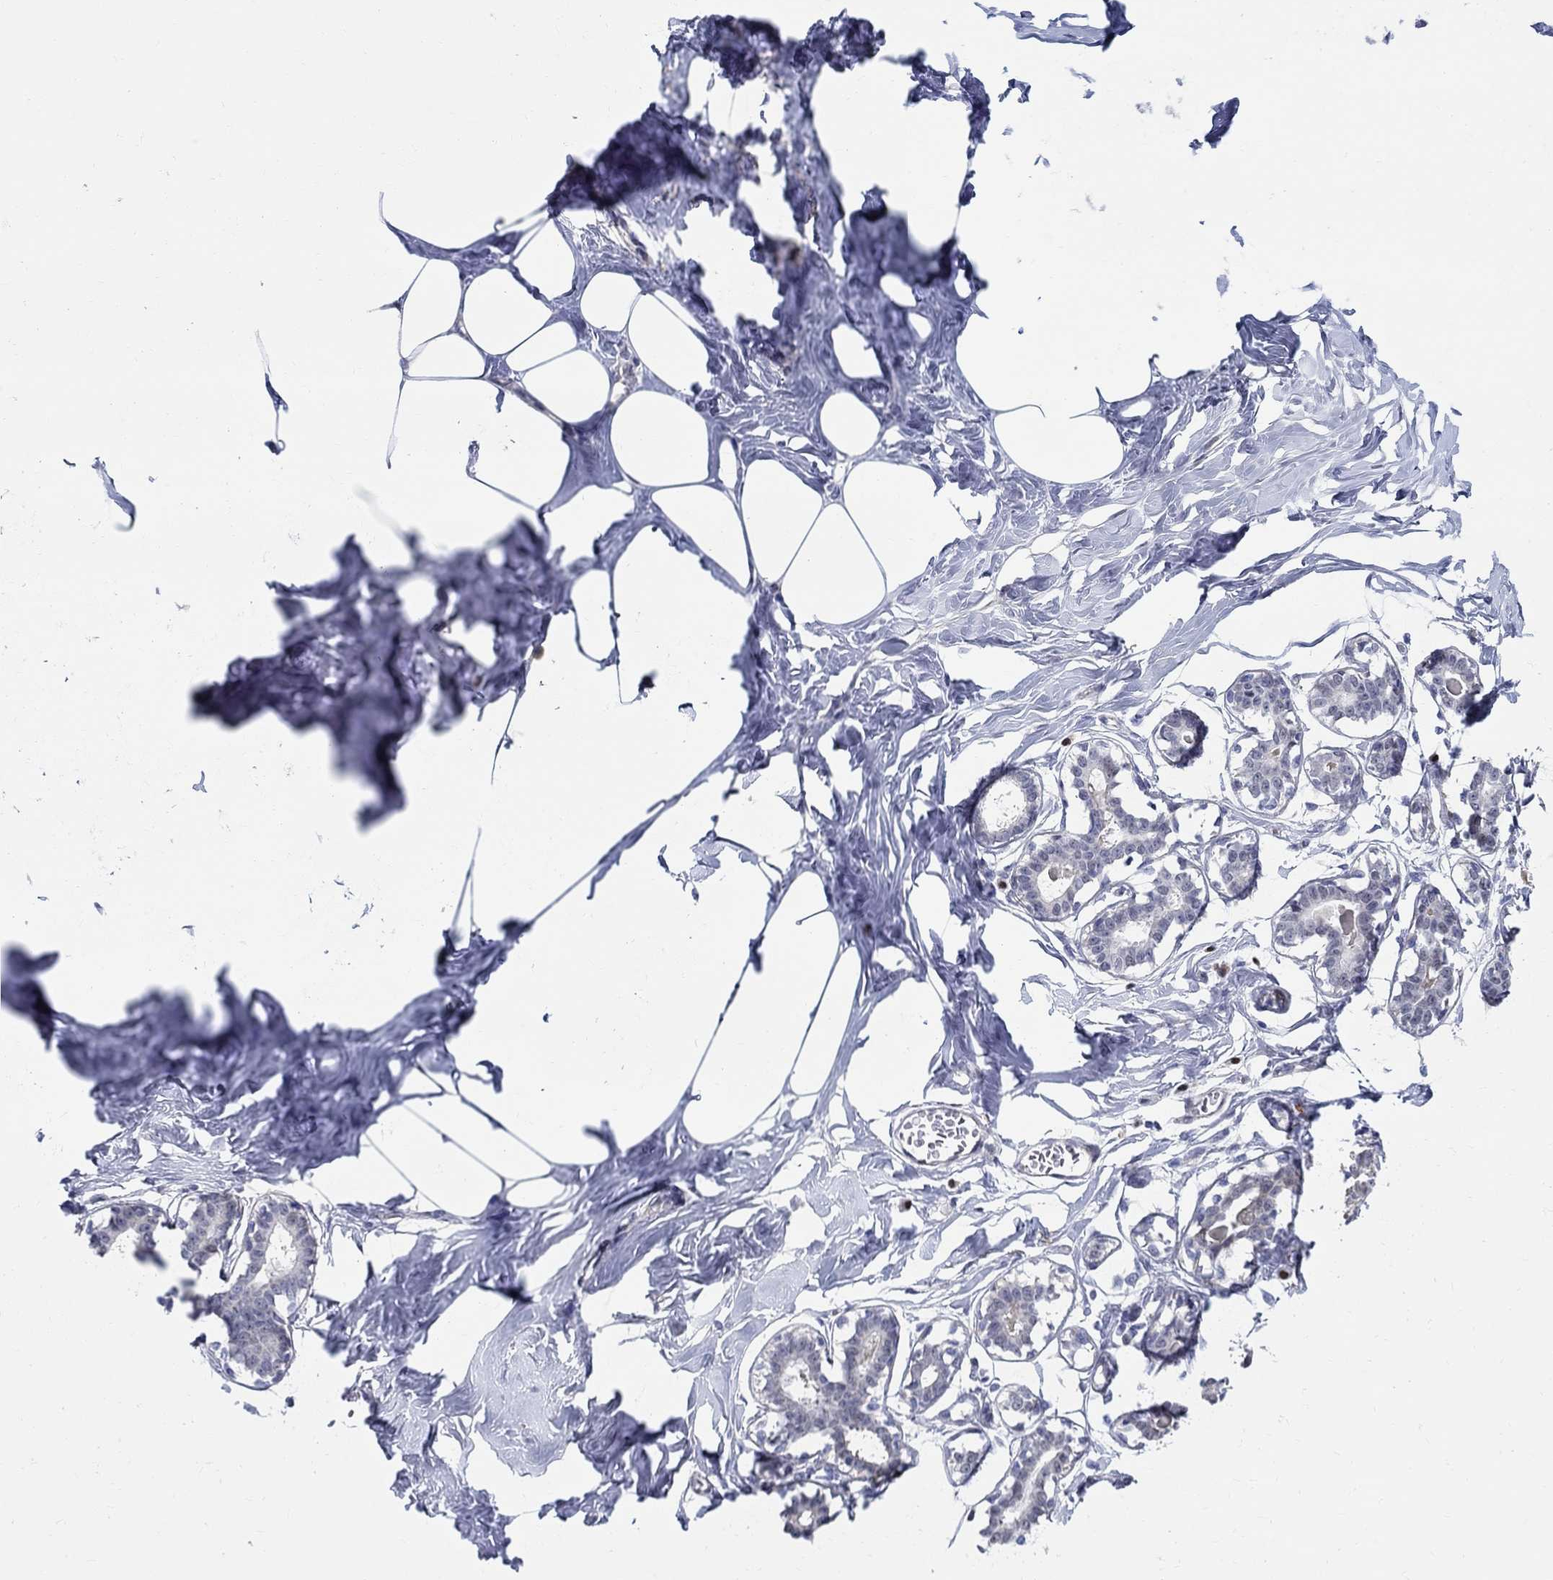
{"staining": {"intensity": "negative", "quantity": "none", "location": "none"}, "tissue": "breast", "cell_type": "Adipocytes", "image_type": "normal", "snomed": [{"axis": "morphology", "description": "Normal tissue, NOS"}, {"axis": "morphology", "description": "Lobular carcinoma, in situ"}, {"axis": "topography", "description": "Breast"}], "caption": "This micrograph is of unremarkable breast stained with immunohistochemistry (IHC) to label a protein in brown with the nuclei are counter-stained blue. There is no staining in adipocytes. (Brightfield microscopy of DAB (3,3'-diaminobenzidine) IHC at high magnification).", "gene": "C16orf46", "patient": {"sex": "female", "age": 35}}